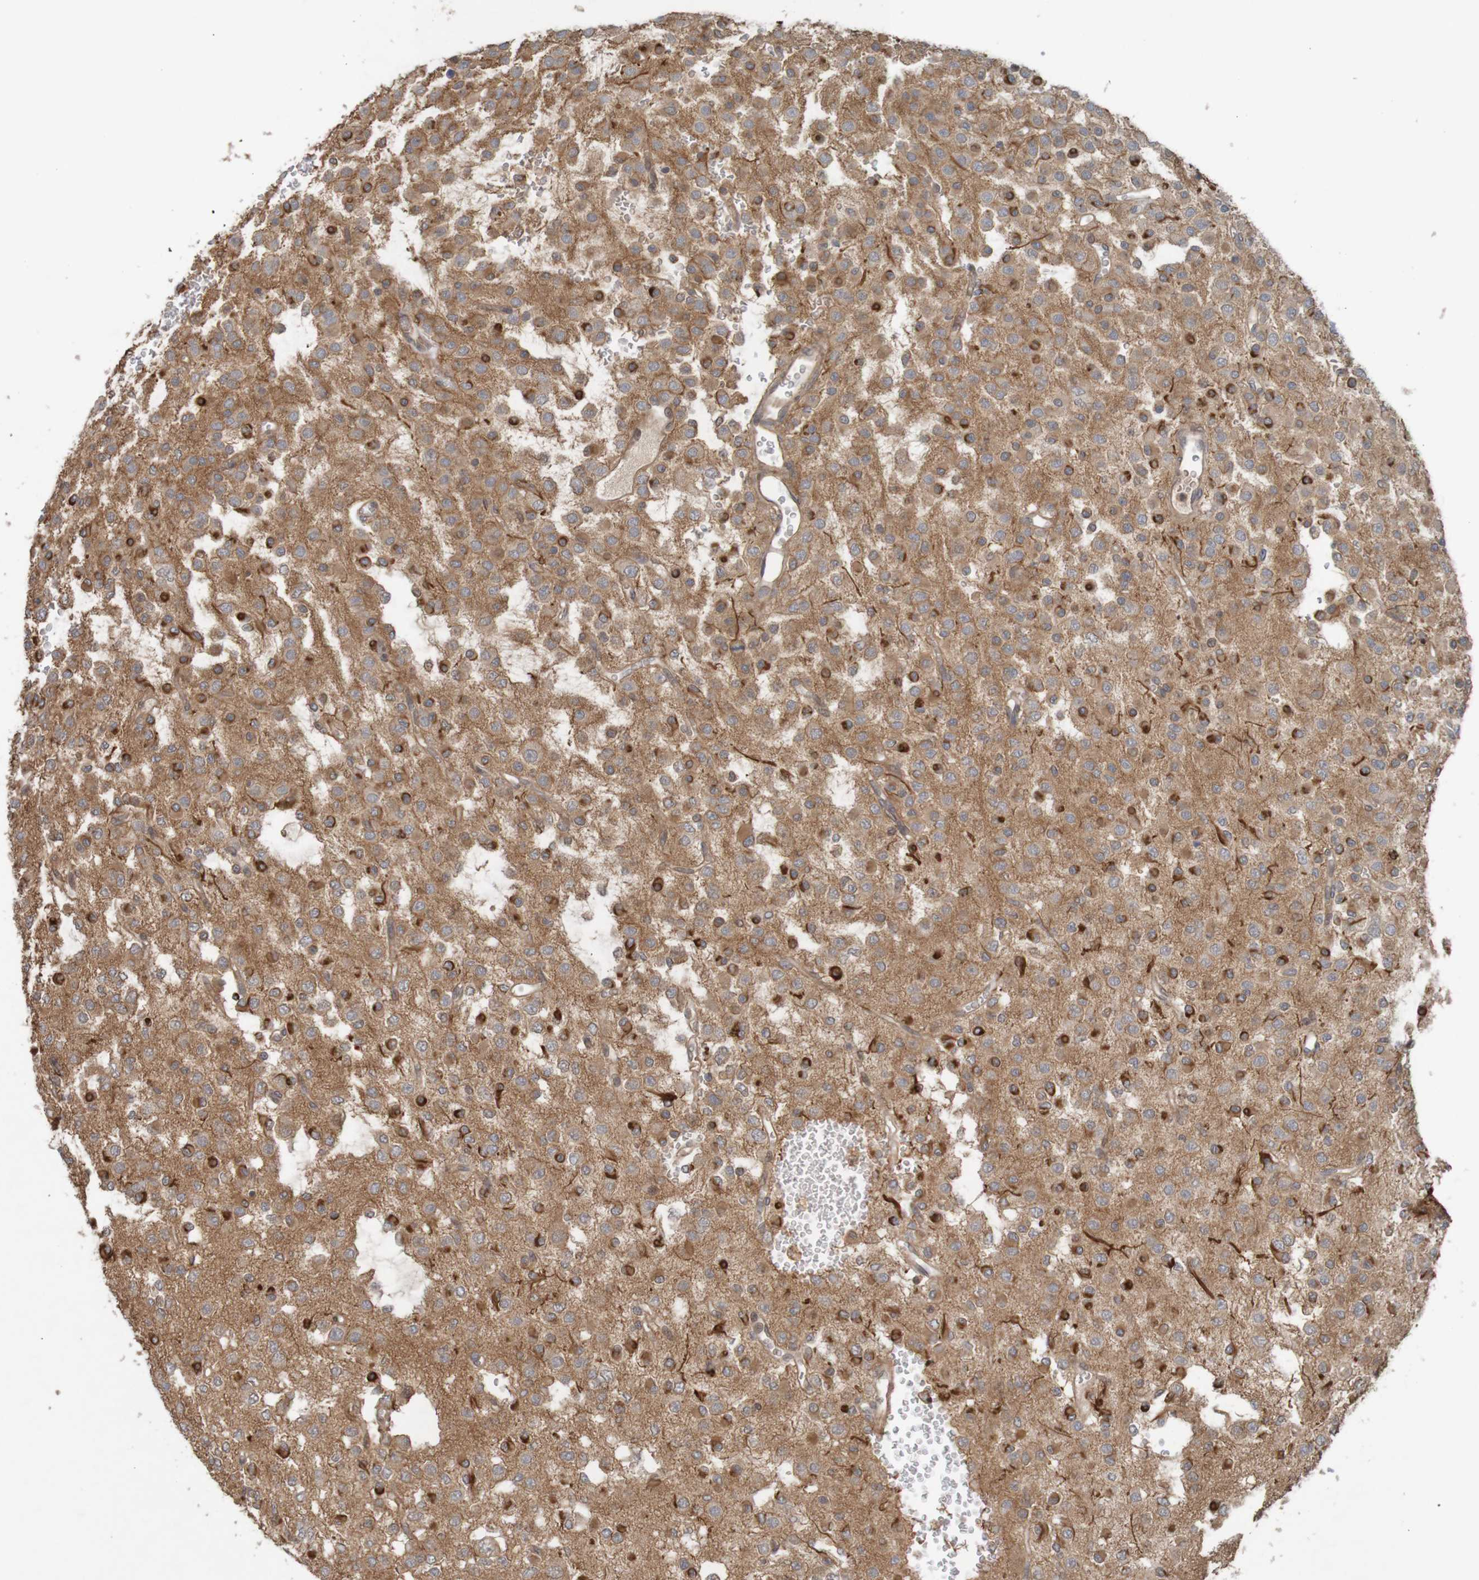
{"staining": {"intensity": "strong", "quantity": "25%-75%", "location": "cytoplasmic/membranous"}, "tissue": "glioma", "cell_type": "Tumor cells", "image_type": "cancer", "snomed": [{"axis": "morphology", "description": "Glioma, malignant, Low grade"}, {"axis": "topography", "description": "Brain"}], "caption": "Malignant glioma (low-grade) was stained to show a protein in brown. There is high levels of strong cytoplasmic/membranous positivity in approximately 25%-75% of tumor cells. (IHC, brightfield microscopy, high magnification).", "gene": "ARHGEF11", "patient": {"sex": "male", "age": 38}}